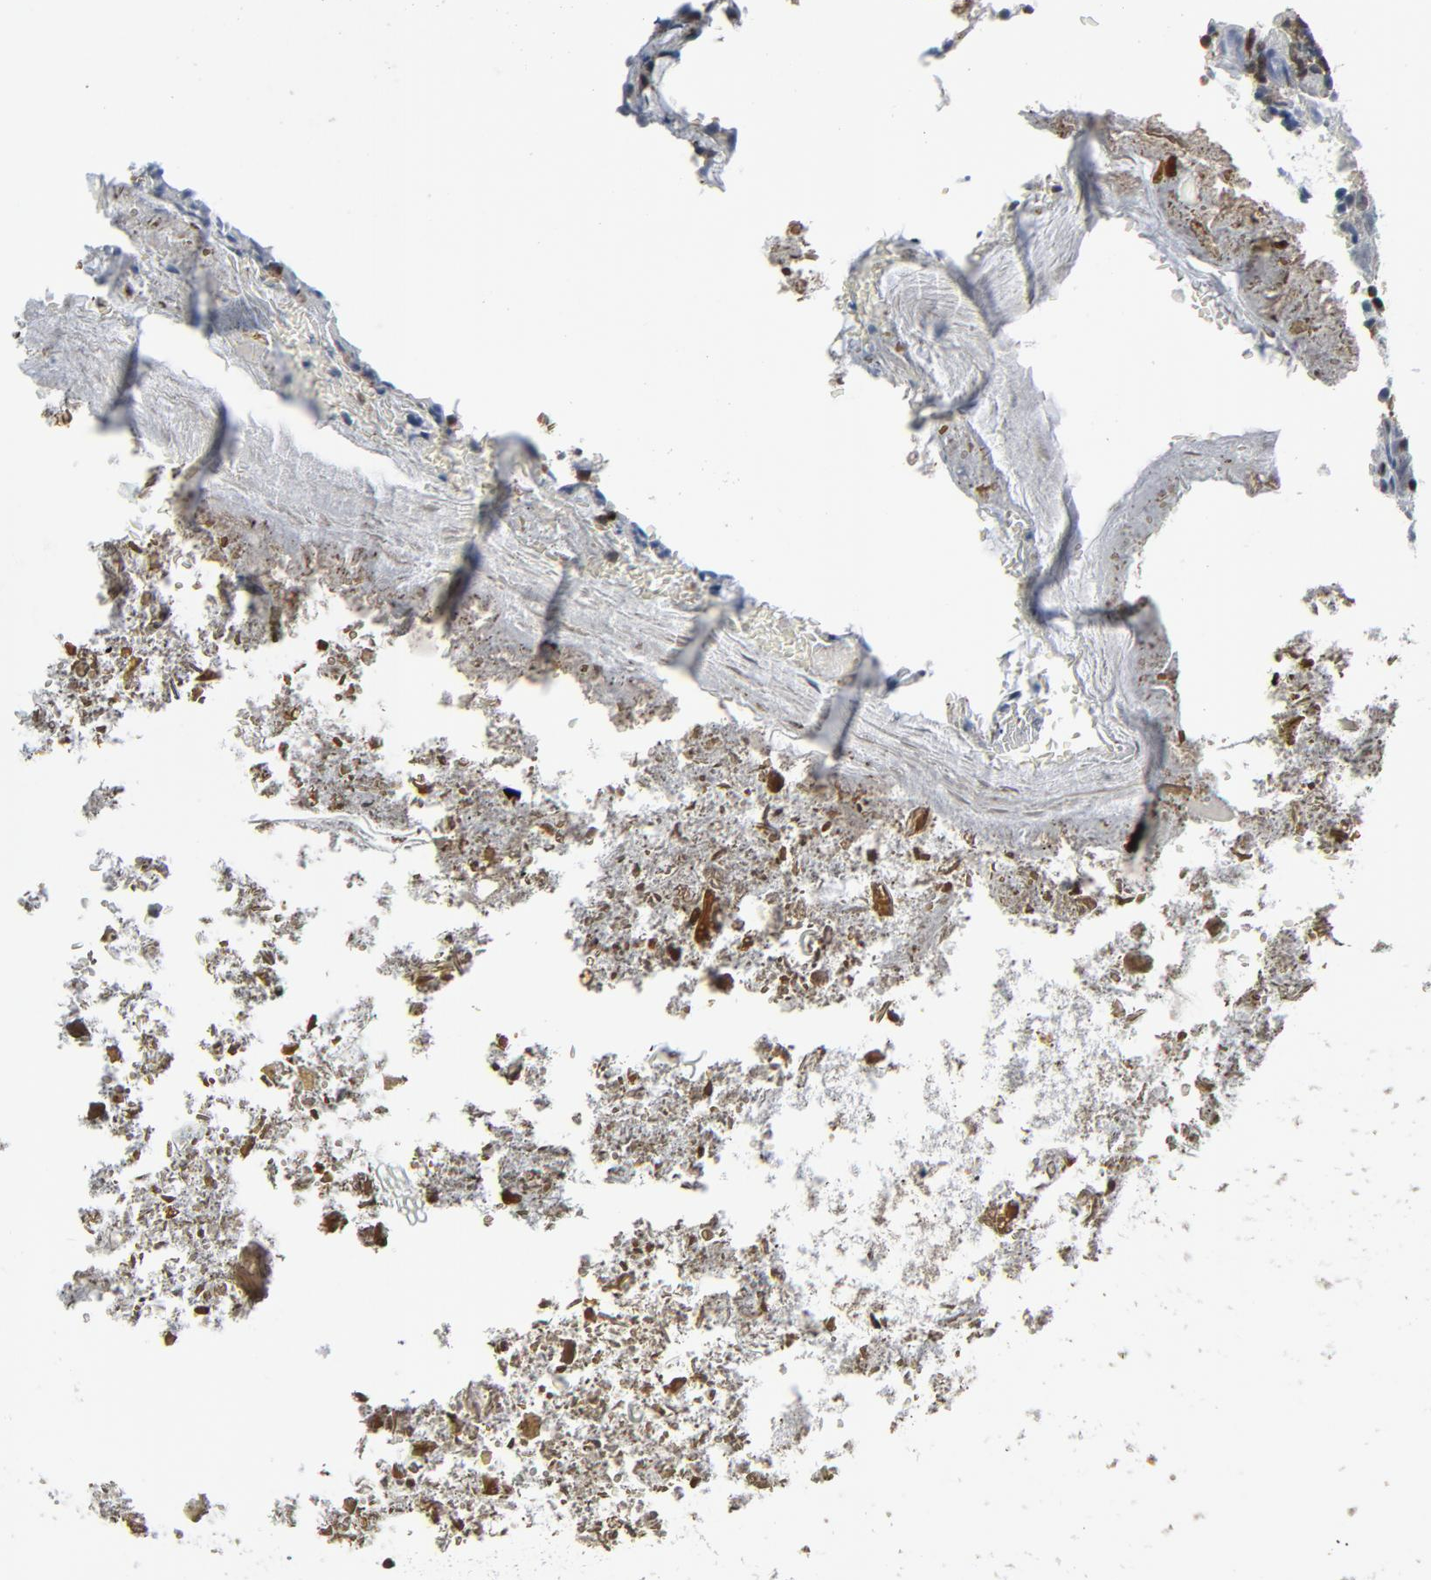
{"staining": {"intensity": "weak", "quantity": "<25%", "location": "cytoplasmic/membranous"}, "tissue": "appendix", "cell_type": "Glandular cells", "image_type": "normal", "snomed": [{"axis": "morphology", "description": "Normal tissue, NOS"}, {"axis": "topography", "description": "Appendix"}], "caption": "Immunohistochemical staining of benign human appendix shows no significant staining in glandular cells.", "gene": "STAT5A", "patient": {"sex": "female", "age": 10}}